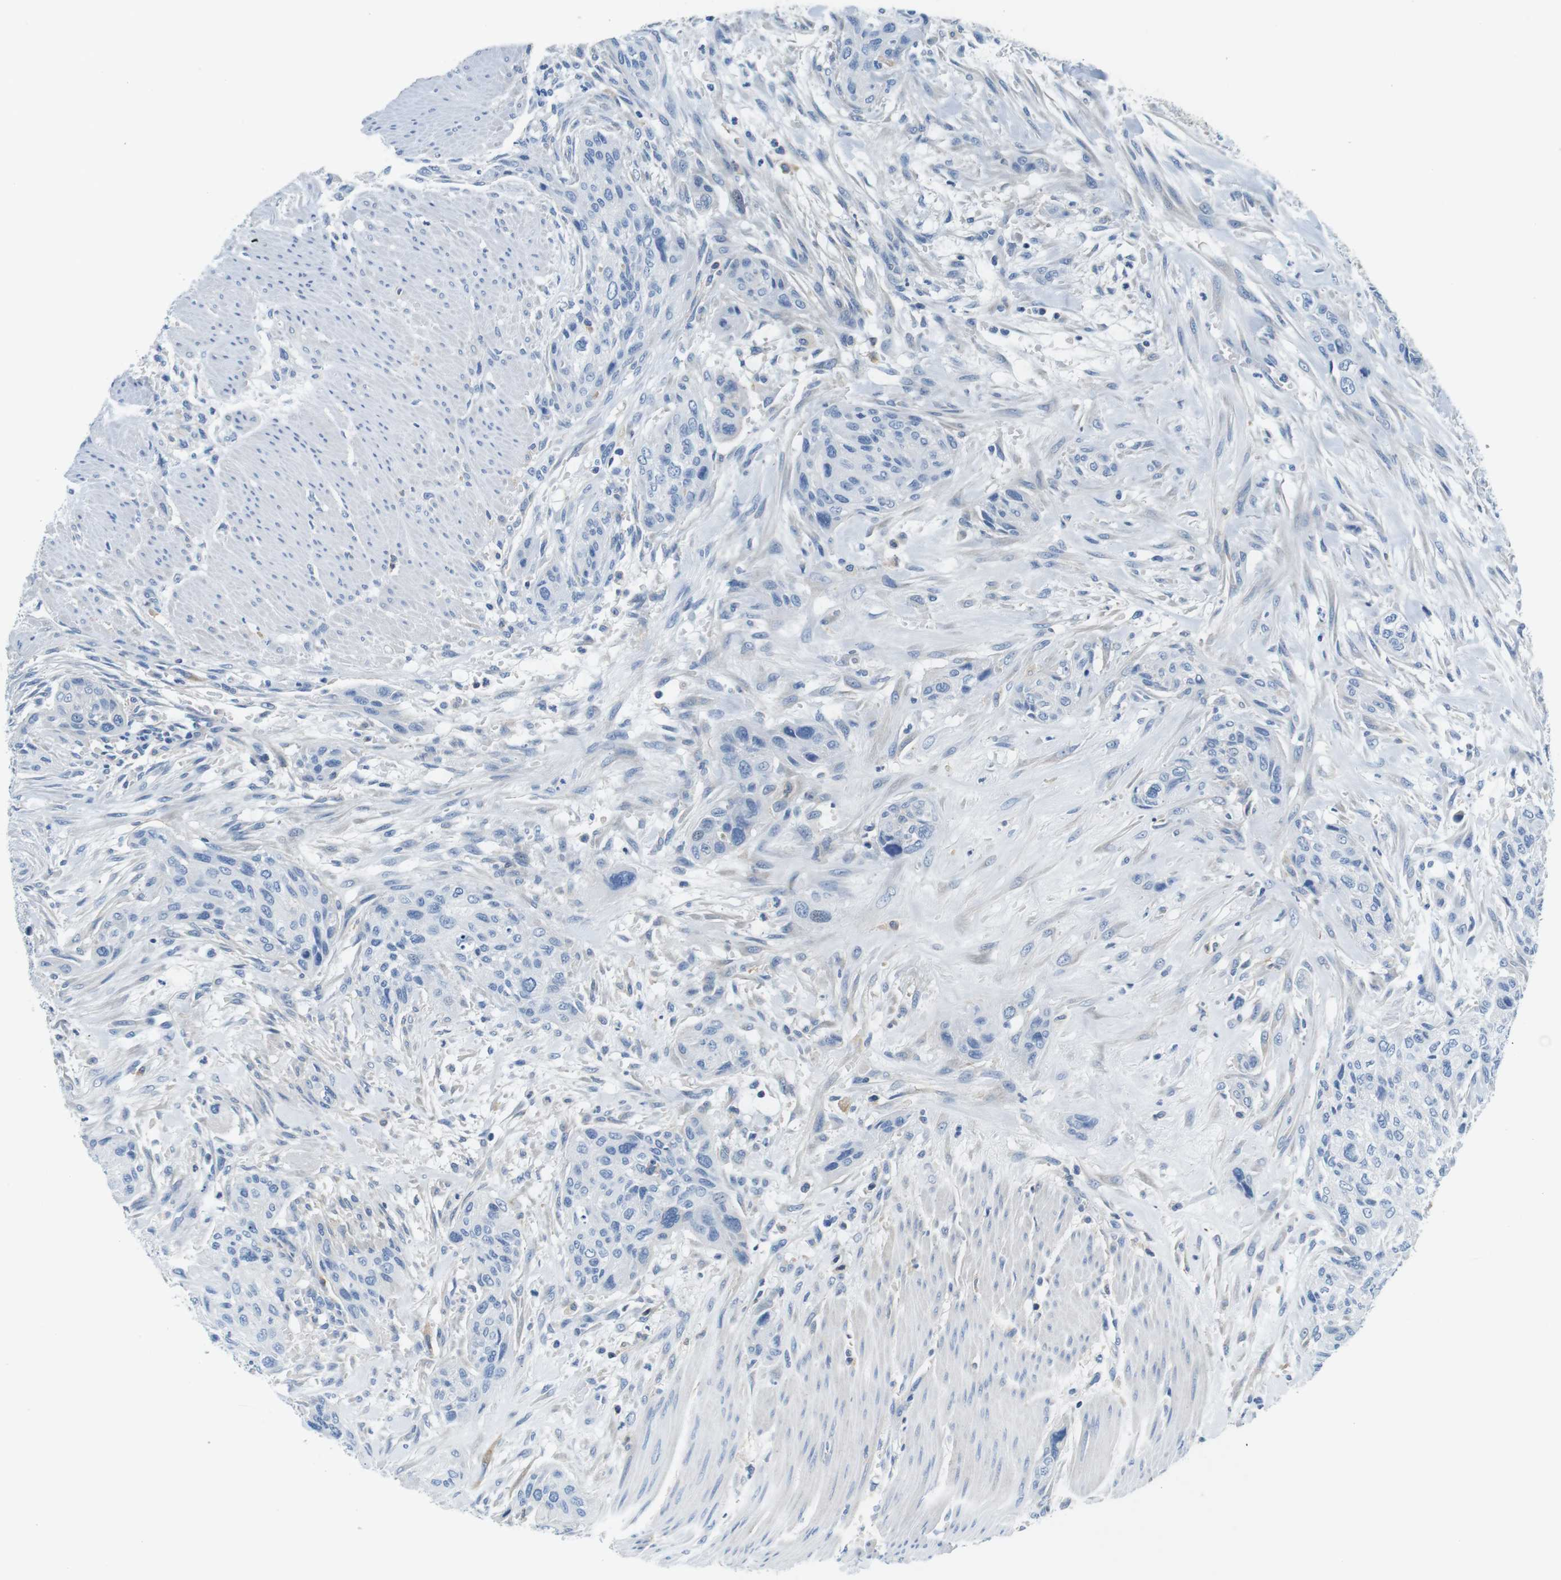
{"staining": {"intensity": "negative", "quantity": "none", "location": "none"}, "tissue": "urothelial cancer", "cell_type": "Tumor cells", "image_type": "cancer", "snomed": [{"axis": "morphology", "description": "Urothelial carcinoma, High grade"}, {"axis": "topography", "description": "Urinary bladder"}], "caption": "Immunohistochemical staining of urothelial carcinoma (high-grade) displays no significant positivity in tumor cells.", "gene": "IGHD", "patient": {"sex": "male", "age": 35}}